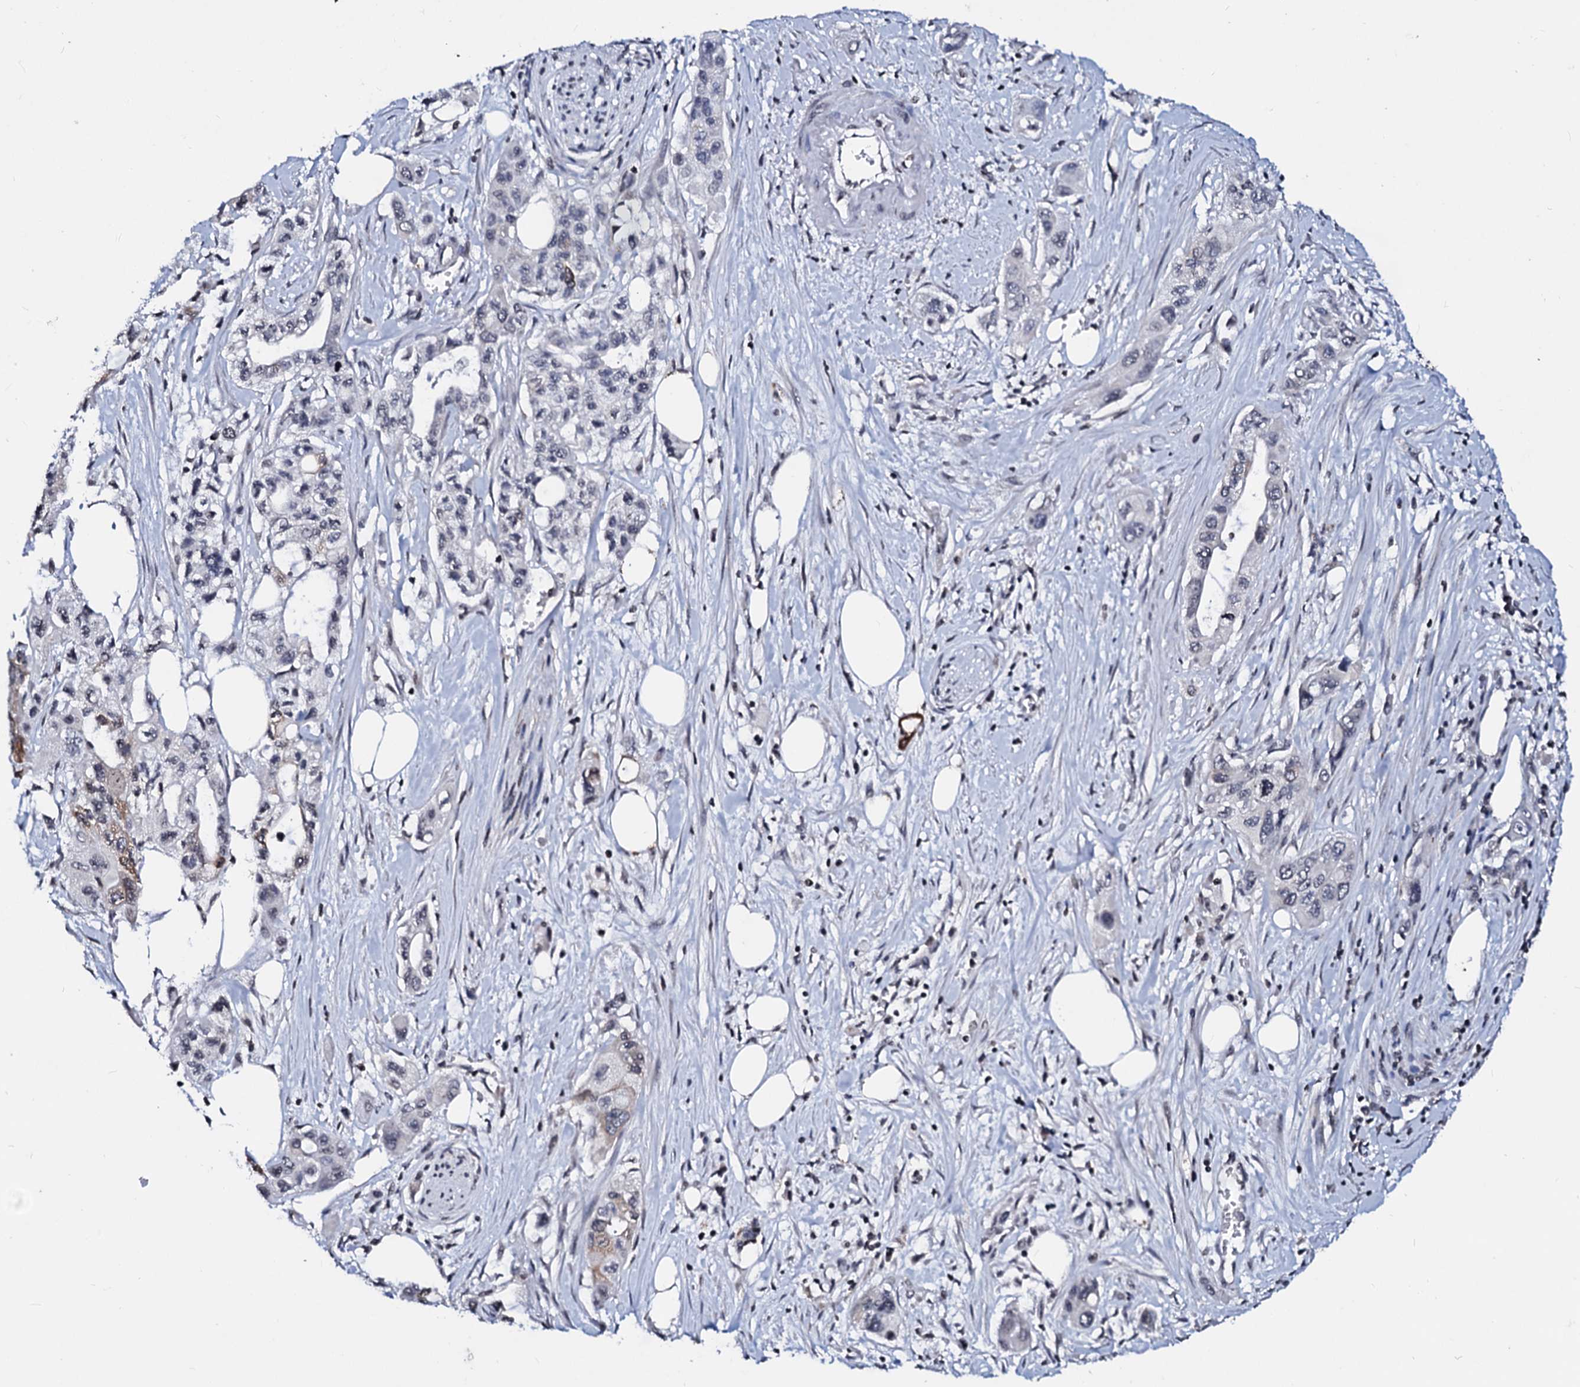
{"staining": {"intensity": "weak", "quantity": "<25%", "location": "cytoplasmic/membranous"}, "tissue": "pancreatic cancer", "cell_type": "Tumor cells", "image_type": "cancer", "snomed": [{"axis": "morphology", "description": "Adenocarcinoma, NOS"}, {"axis": "topography", "description": "Pancreas"}], "caption": "Tumor cells are negative for protein expression in human pancreatic cancer. Nuclei are stained in blue.", "gene": "LSM11", "patient": {"sex": "male", "age": 75}}